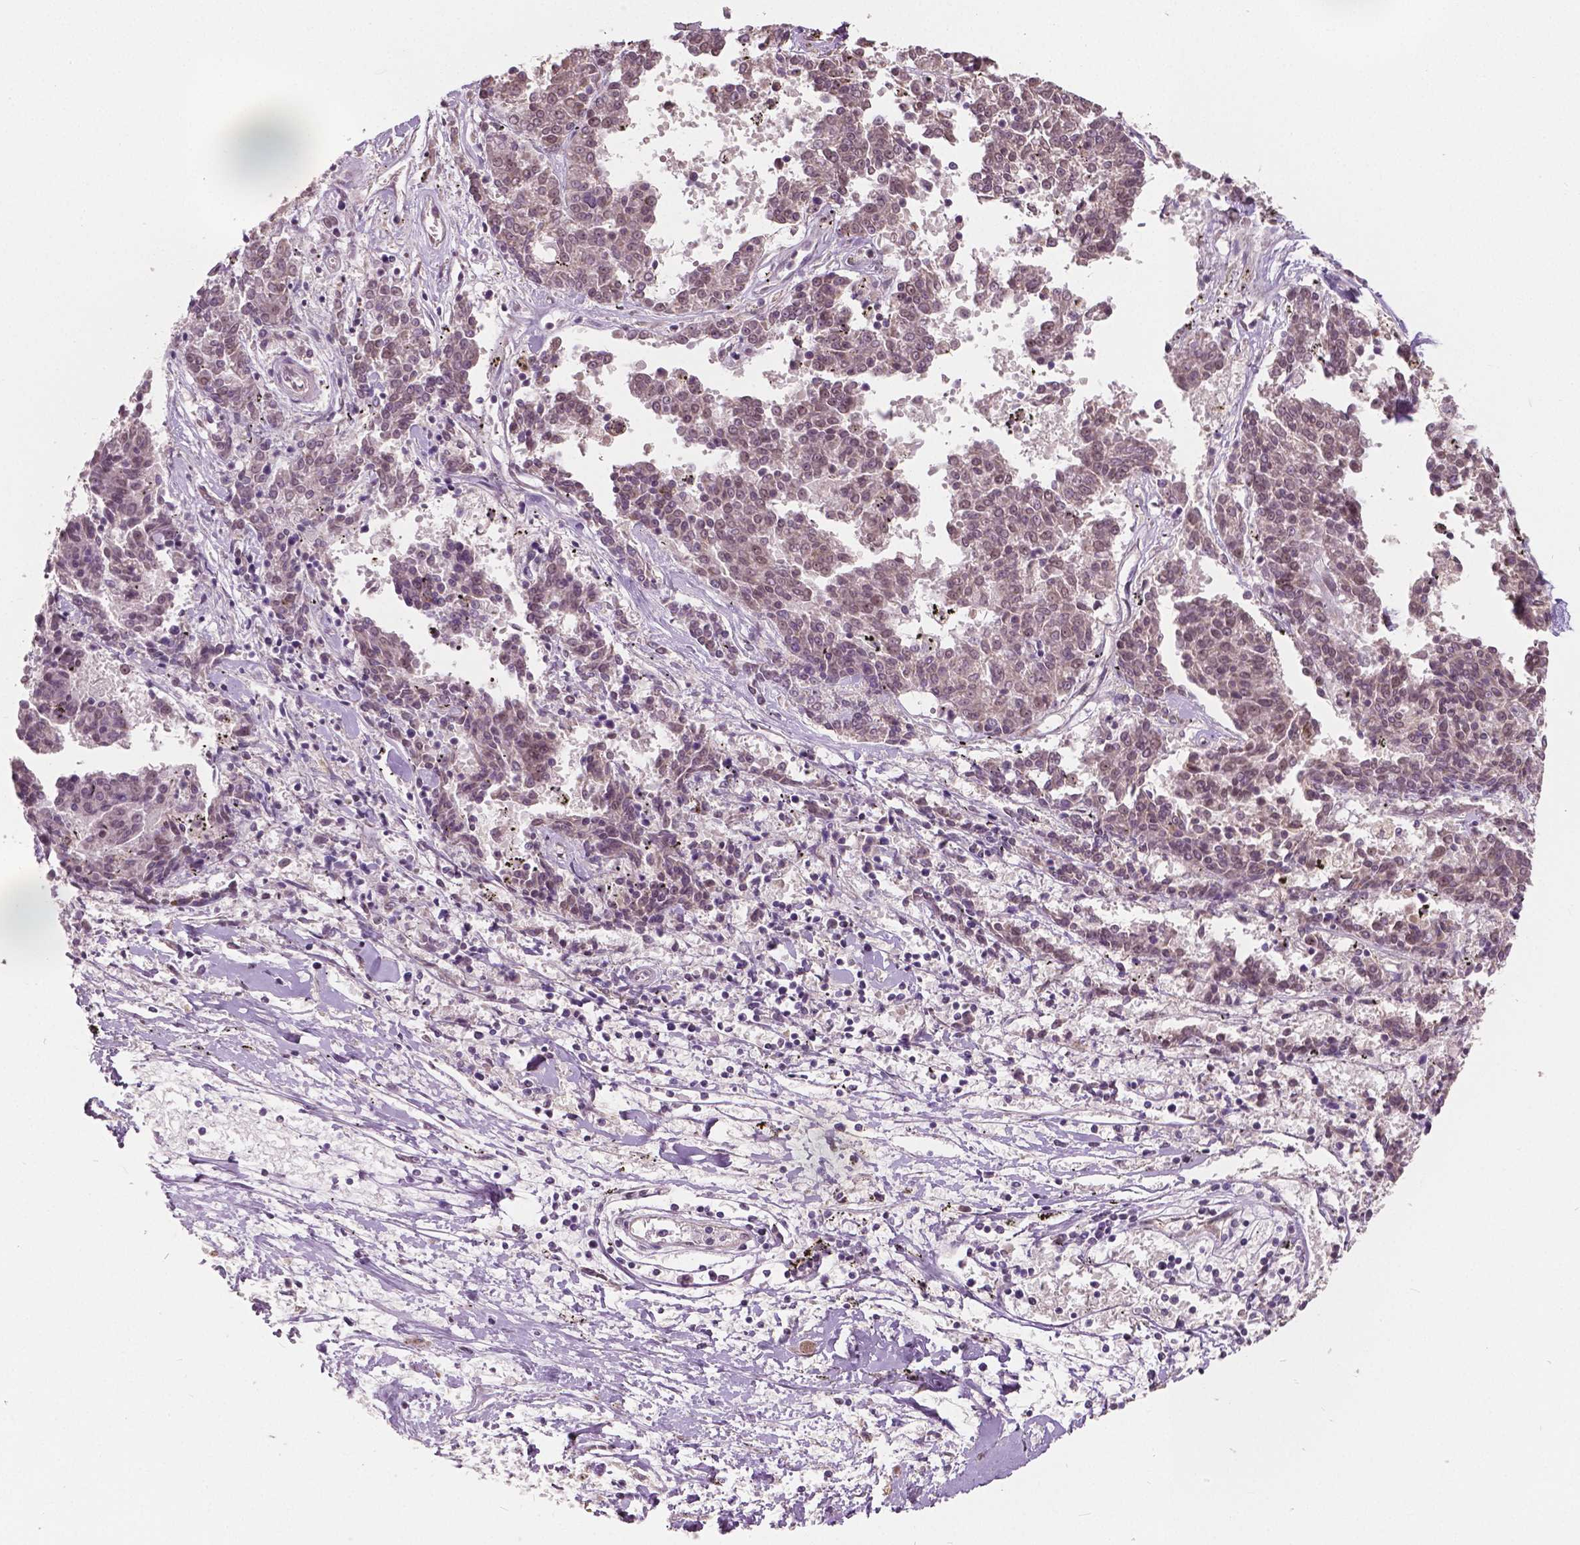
{"staining": {"intensity": "negative", "quantity": "none", "location": "none"}, "tissue": "melanoma", "cell_type": "Tumor cells", "image_type": "cancer", "snomed": [{"axis": "morphology", "description": "Malignant melanoma, NOS"}, {"axis": "topography", "description": "Skin"}], "caption": "A high-resolution histopathology image shows immunohistochemistry (IHC) staining of malignant melanoma, which shows no significant staining in tumor cells.", "gene": "HMBOX1", "patient": {"sex": "female", "age": 72}}